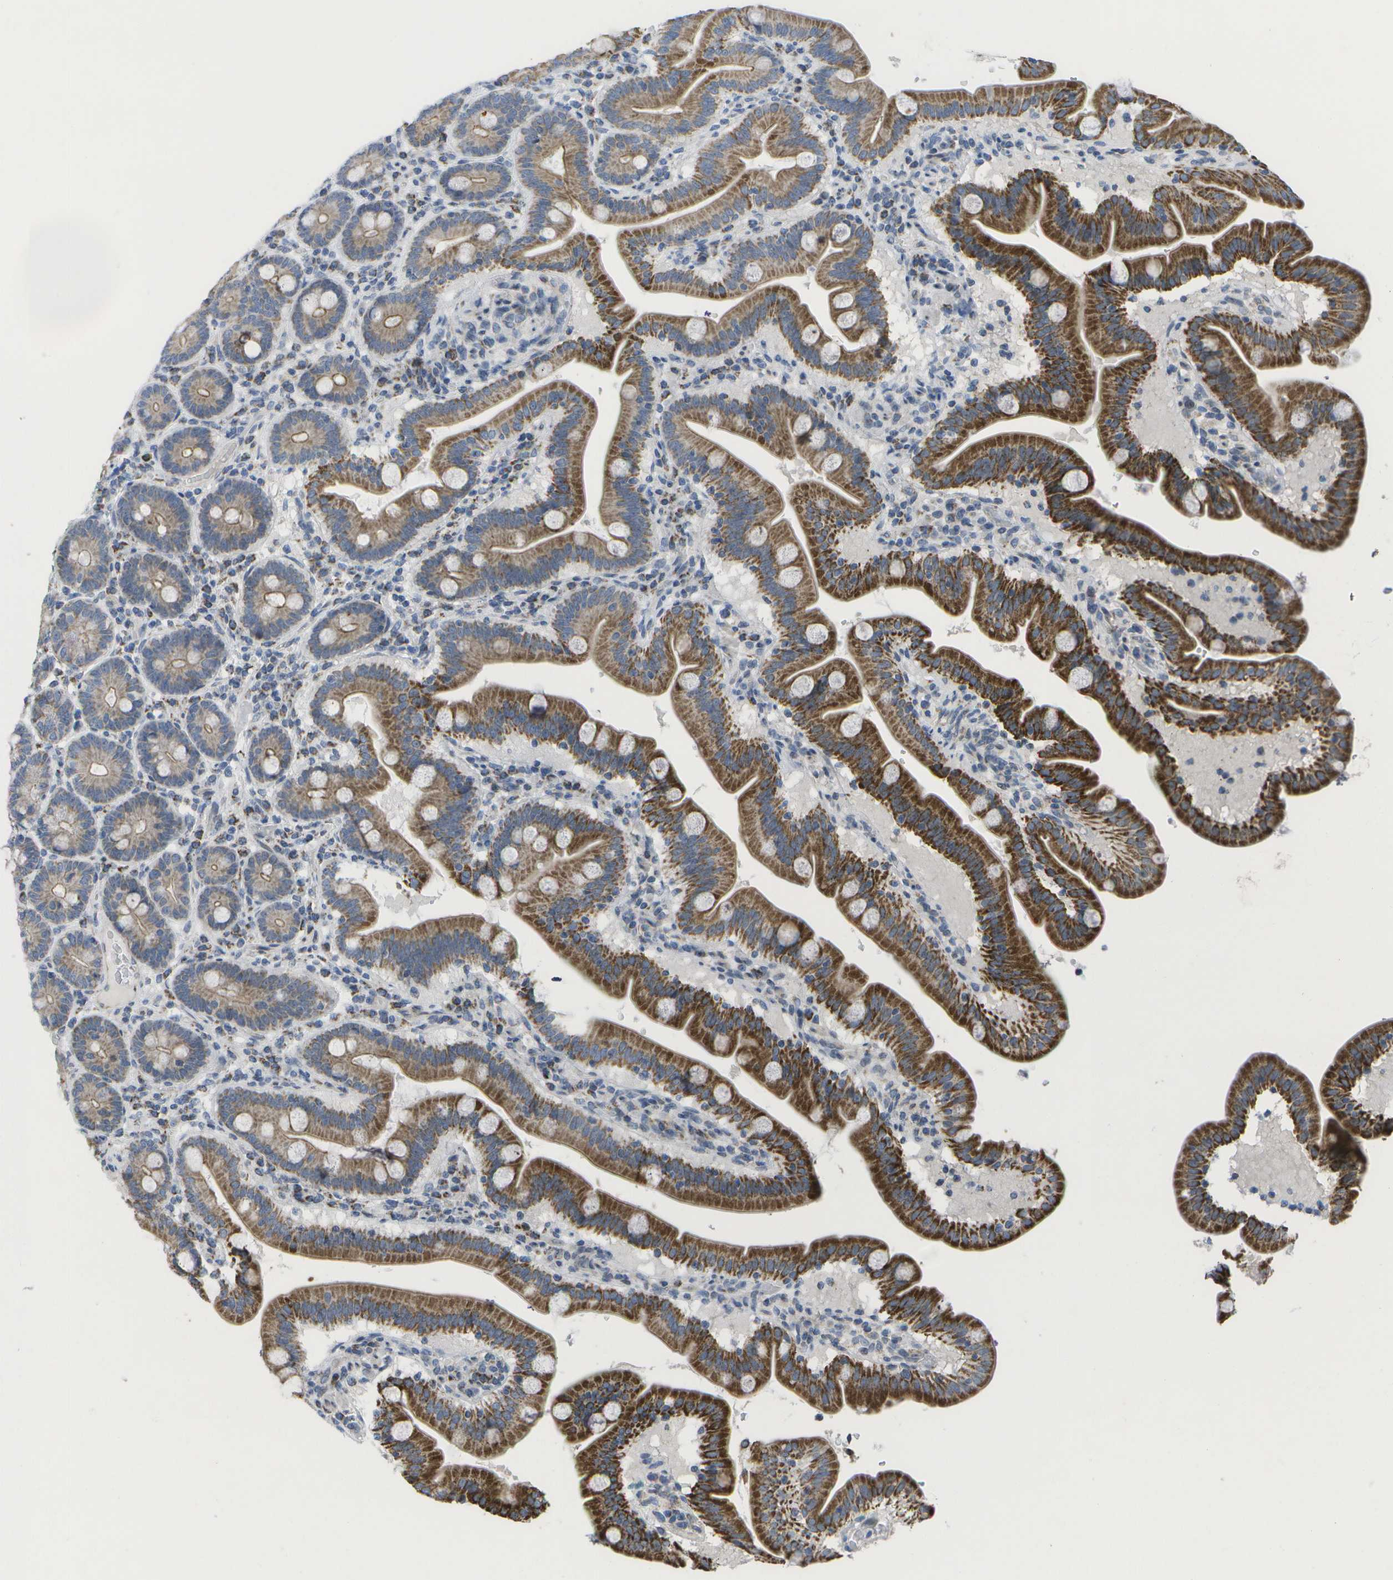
{"staining": {"intensity": "strong", "quantity": ">75%", "location": "cytoplasmic/membranous"}, "tissue": "duodenum", "cell_type": "Glandular cells", "image_type": "normal", "snomed": [{"axis": "morphology", "description": "Normal tissue, NOS"}, {"axis": "topography", "description": "Duodenum"}], "caption": "DAB immunohistochemical staining of unremarkable human duodenum reveals strong cytoplasmic/membranous protein positivity in approximately >75% of glandular cells. The protein is stained brown, and the nuclei are stained in blue (DAB (3,3'-diaminobenzidine) IHC with brightfield microscopy, high magnification).", "gene": "TMEM223", "patient": {"sex": "male", "age": 54}}